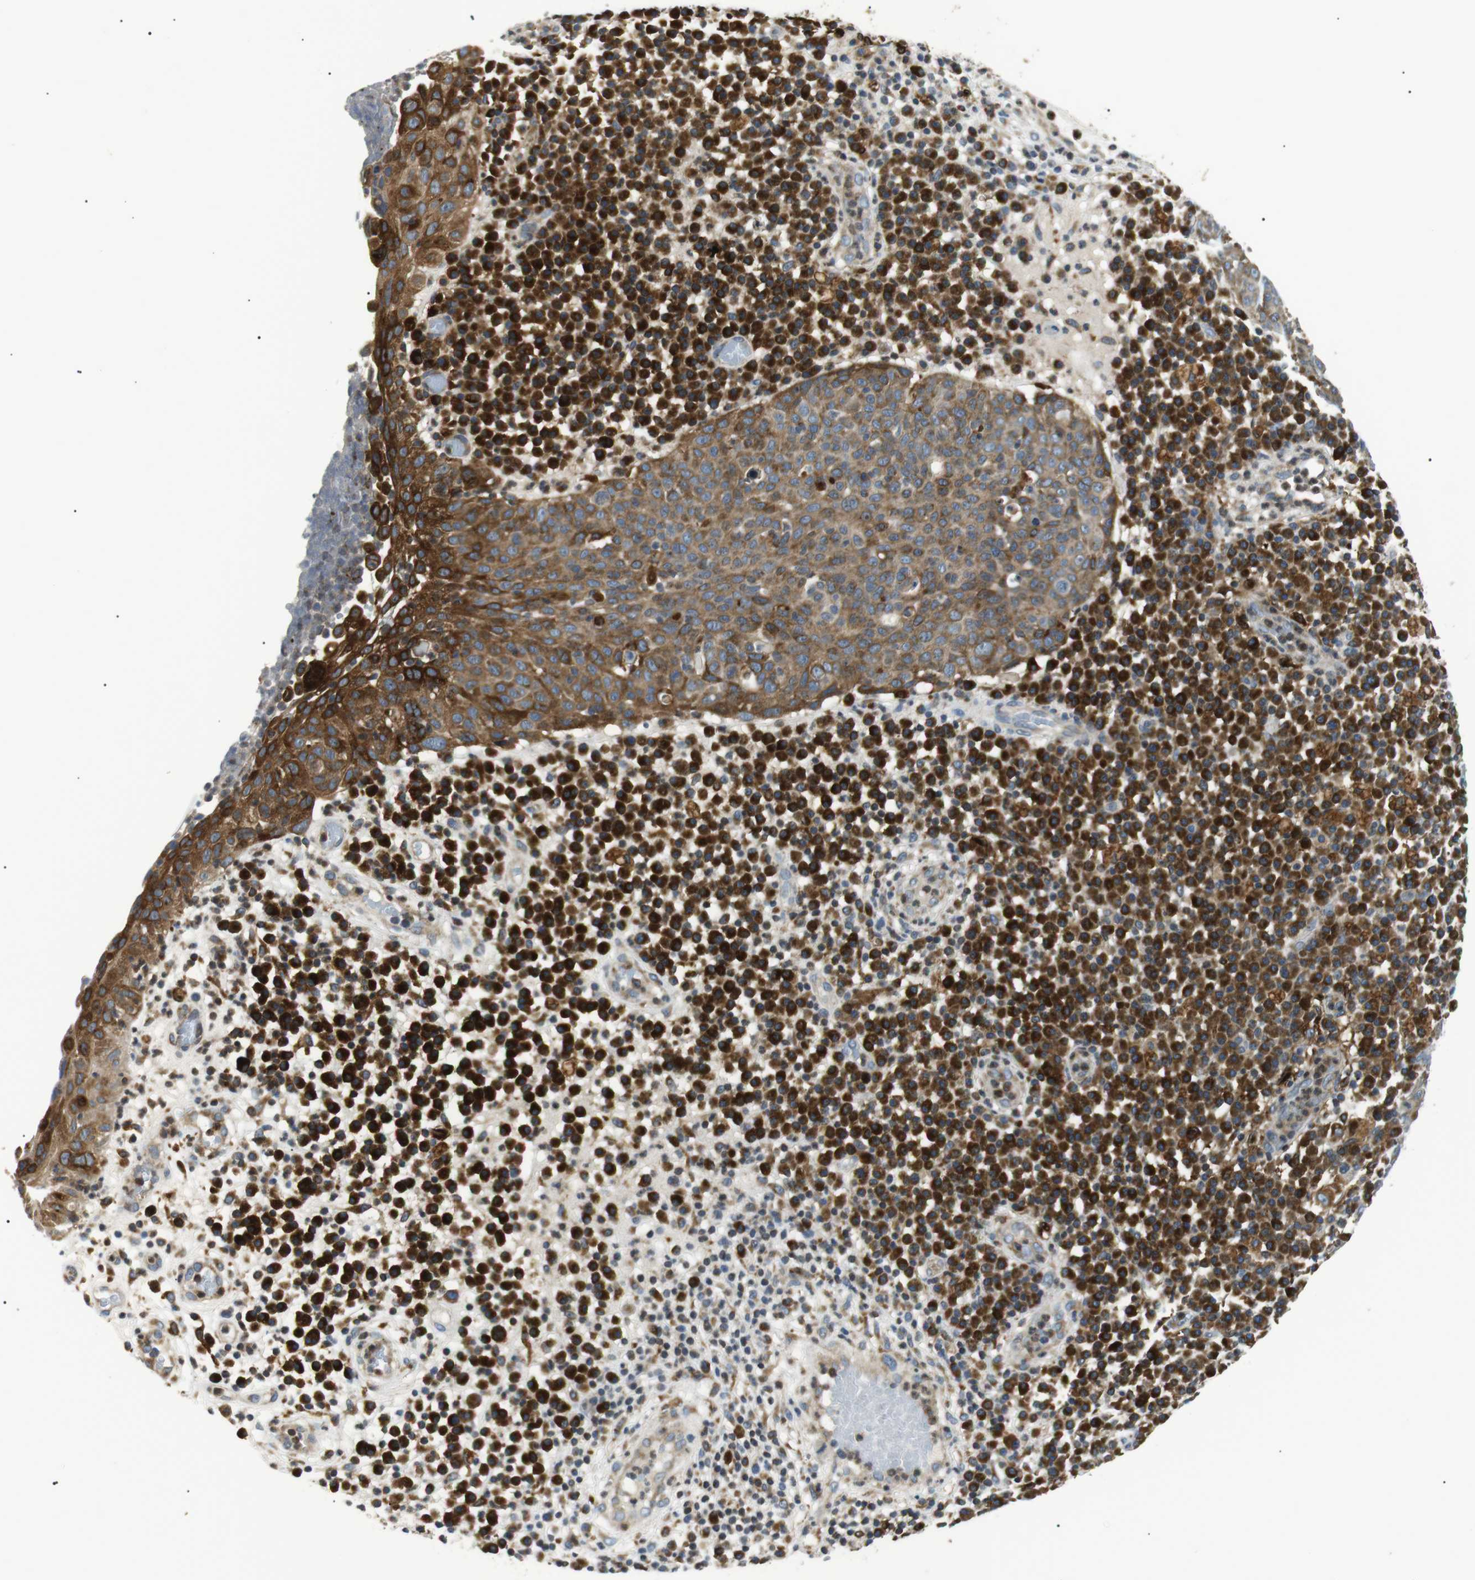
{"staining": {"intensity": "moderate", "quantity": "25%-75%", "location": "cytoplasmic/membranous"}, "tissue": "skin cancer", "cell_type": "Tumor cells", "image_type": "cancer", "snomed": [{"axis": "morphology", "description": "Squamous cell carcinoma in situ, NOS"}, {"axis": "morphology", "description": "Squamous cell carcinoma, NOS"}, {"axis": "topography", "description": "Skin"}], "caption": "IHC (DAB) staining of human skin cancer shows moderate cytoplasmic/membranous protein staining in about 25%-75% of tumor cells.", "gene": "RAB9A", "patient": {"sex": "male", "age": 93}}